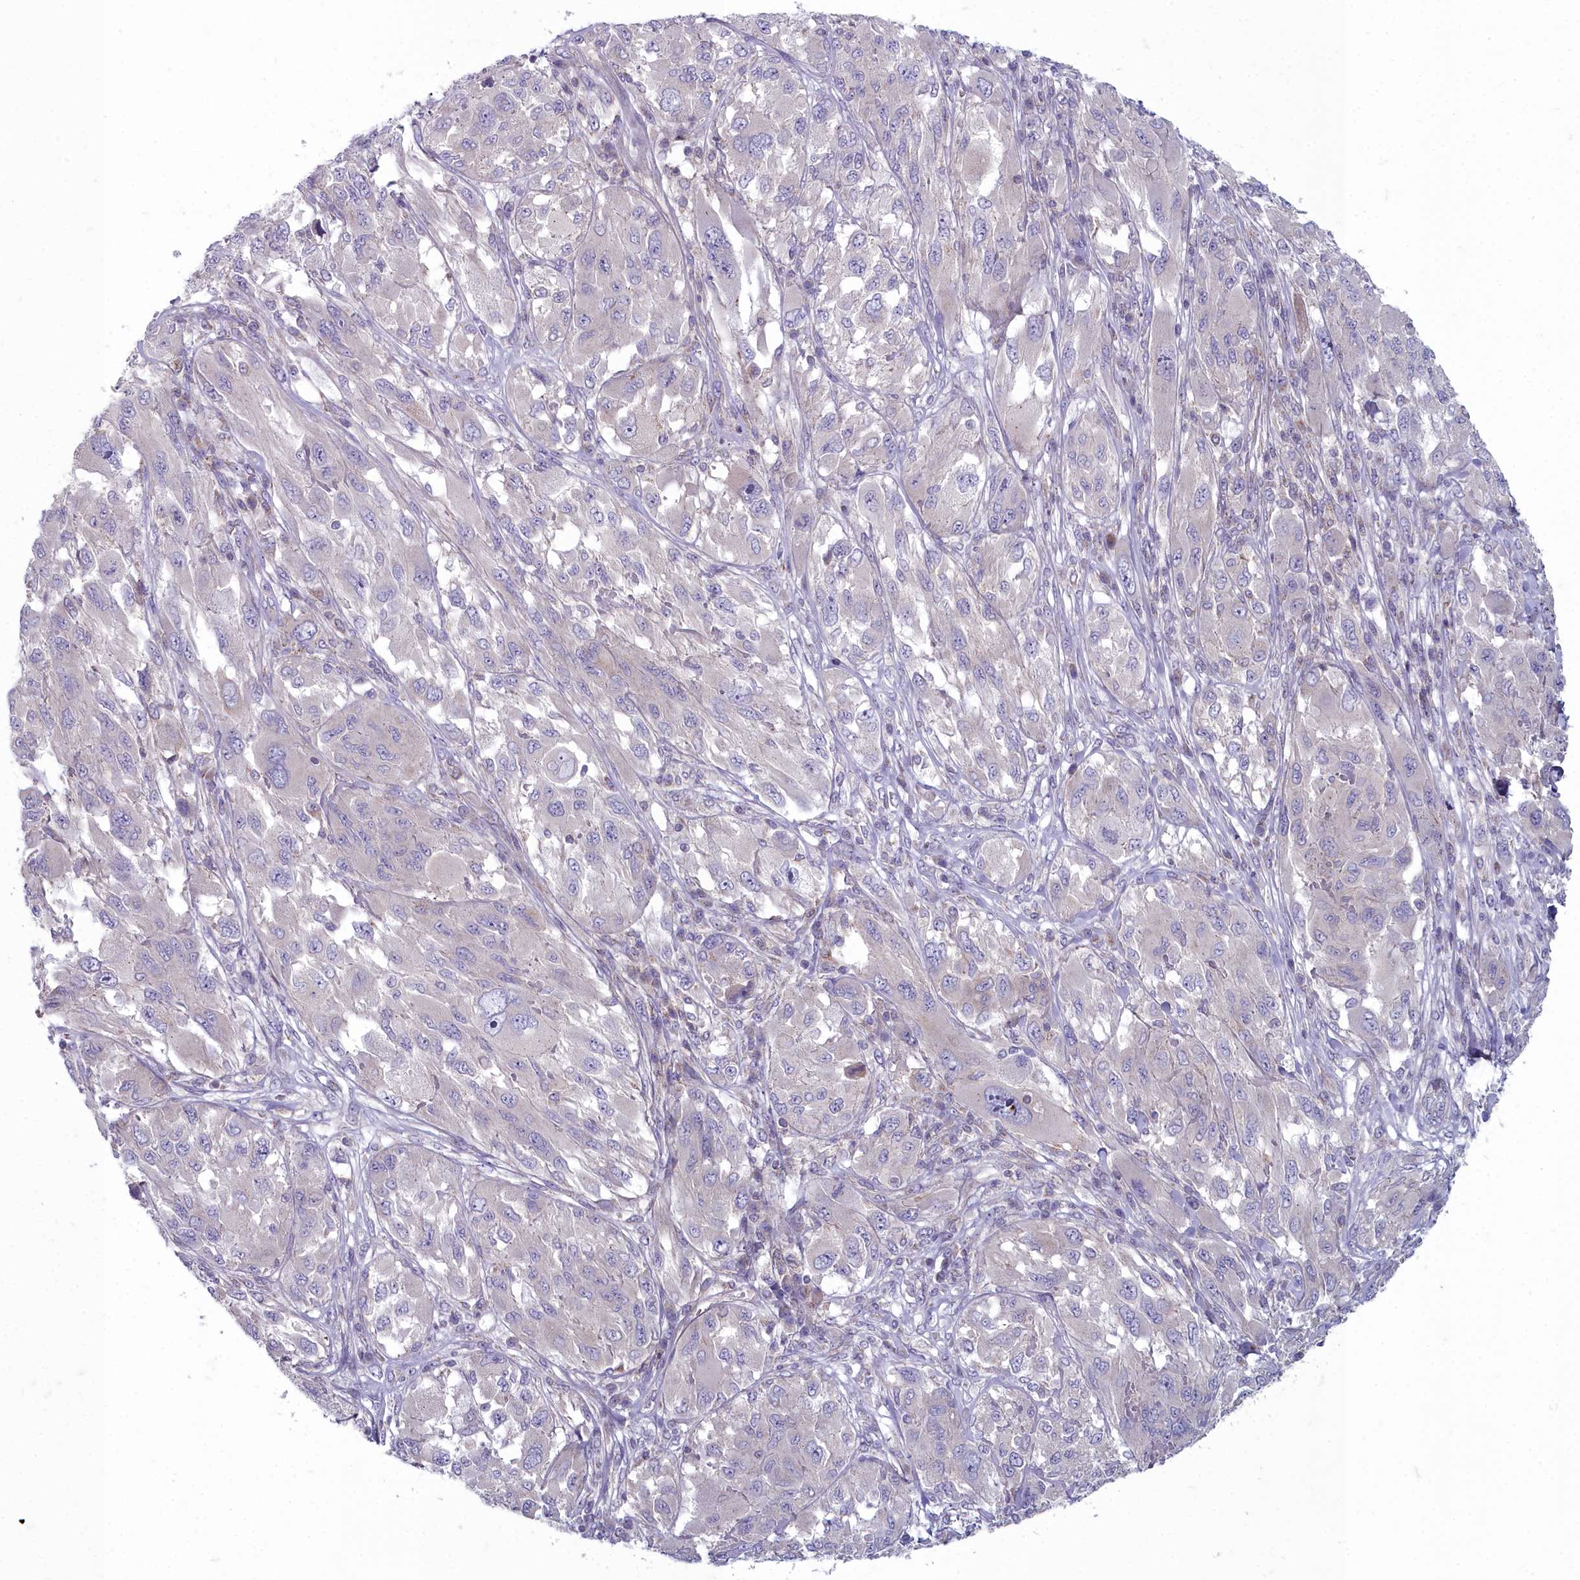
{"staining": {"intensity": "negative", "quantity": "none", "location": "none"}, "tissue": "melanoma", "cell_type": "Tumor cells", "image_type": "cancer", "snomed": [{"axis": "morphology", "description": "Malignant melanoma, NOS"}, {"axis": "topography", "description": "Skin"}], "caption": "Tumor cells are negative for brown protein staining in melanoma. (DAB immunohistochemistry (IHC) with hematoxylin counter stain).", "gene": "INSYN2A", "patient": {"sex": "female", "age": 91}}